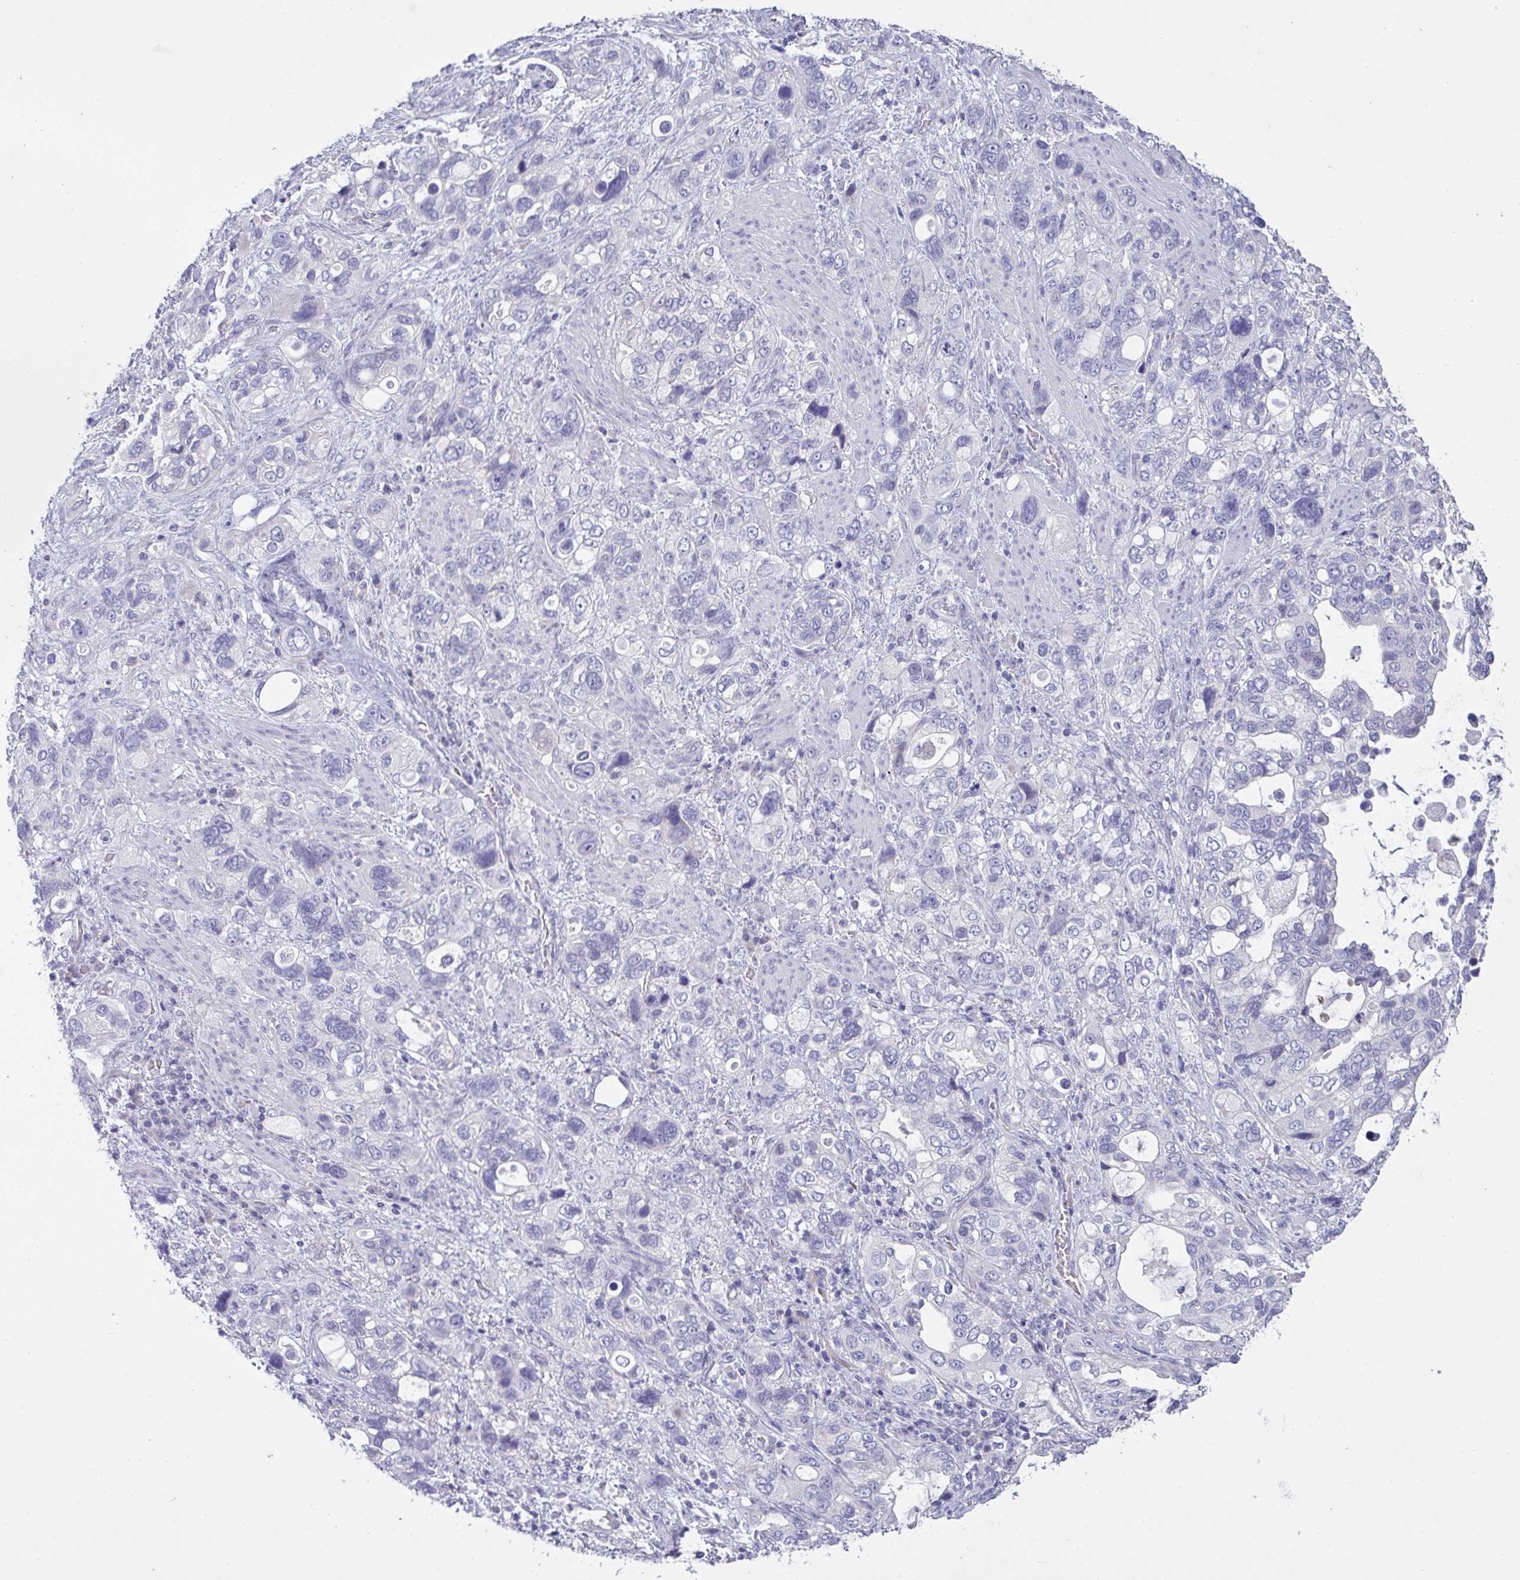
{"staining": {"intensity": "negative", "quantity": "none", "location": "none"}, "tissue": "stomach cancer", "cell_type": "Tumor cells", "image_type": "cancer", "snomed": [{"axis": "morphology", "description": "Adenocarcinoma, NOS"}, {"axis": "topography", "description": "Stomach, upper"}], "caption": "The IHC image has no significant staining in tumor cells of stomach cancer (adenocarcinoma) tissue.", "gene": "C4orf33", "patient": {"sex": "female", "age": 81}}